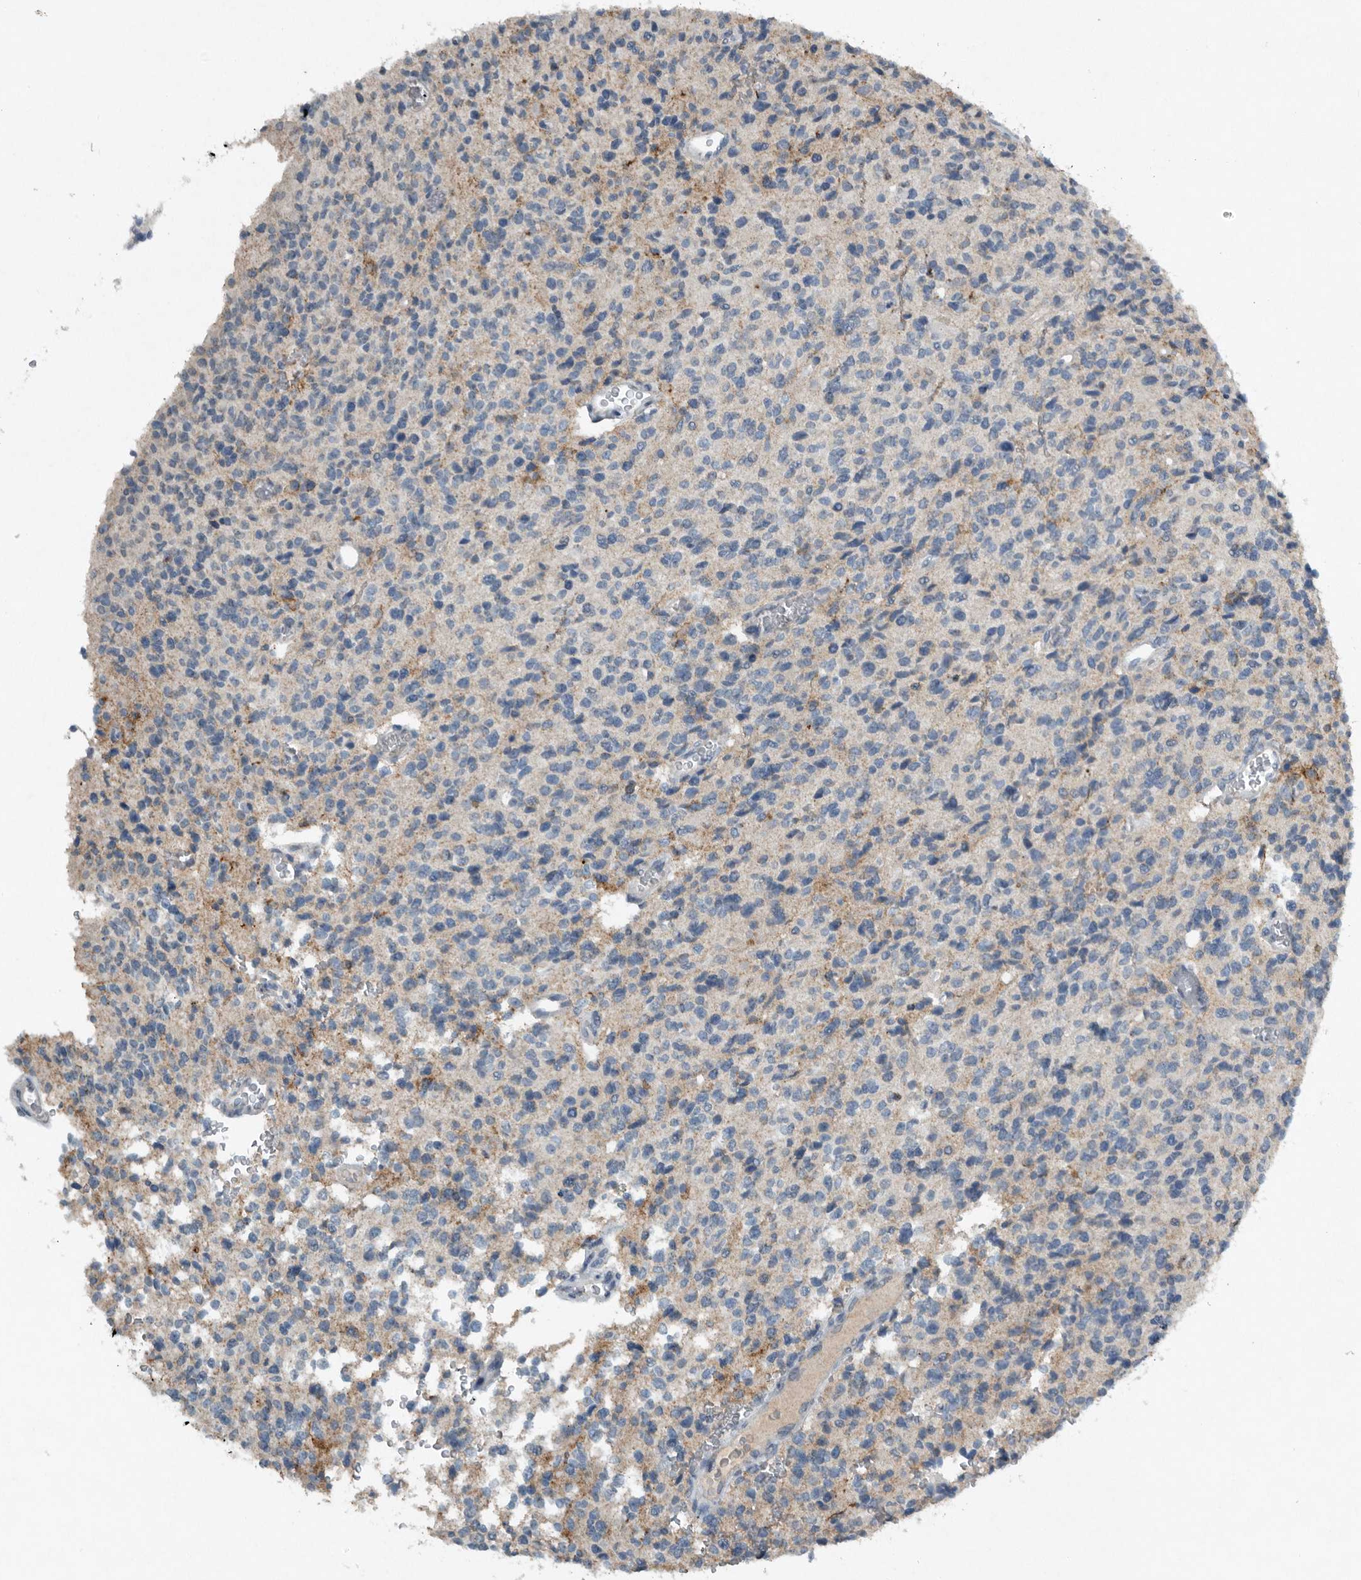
{"staining": {"intensity": "negative", "quantity": "none", "location": "none"}, "tissue": "glioma", "cell_type": "Tumor cells", "image_type": "cancer", "snomed": [{"axis": "morphology", "description": "Glioma, malignant, High grade"}, {"axis": "topography", "description": "Brain"}], "caption": "The photomicrograph shows no significant expression in tumor cells of malignant glioma (high-grade).", "gene": "IL20", "patient": {"sex": "male", "age": 34}}